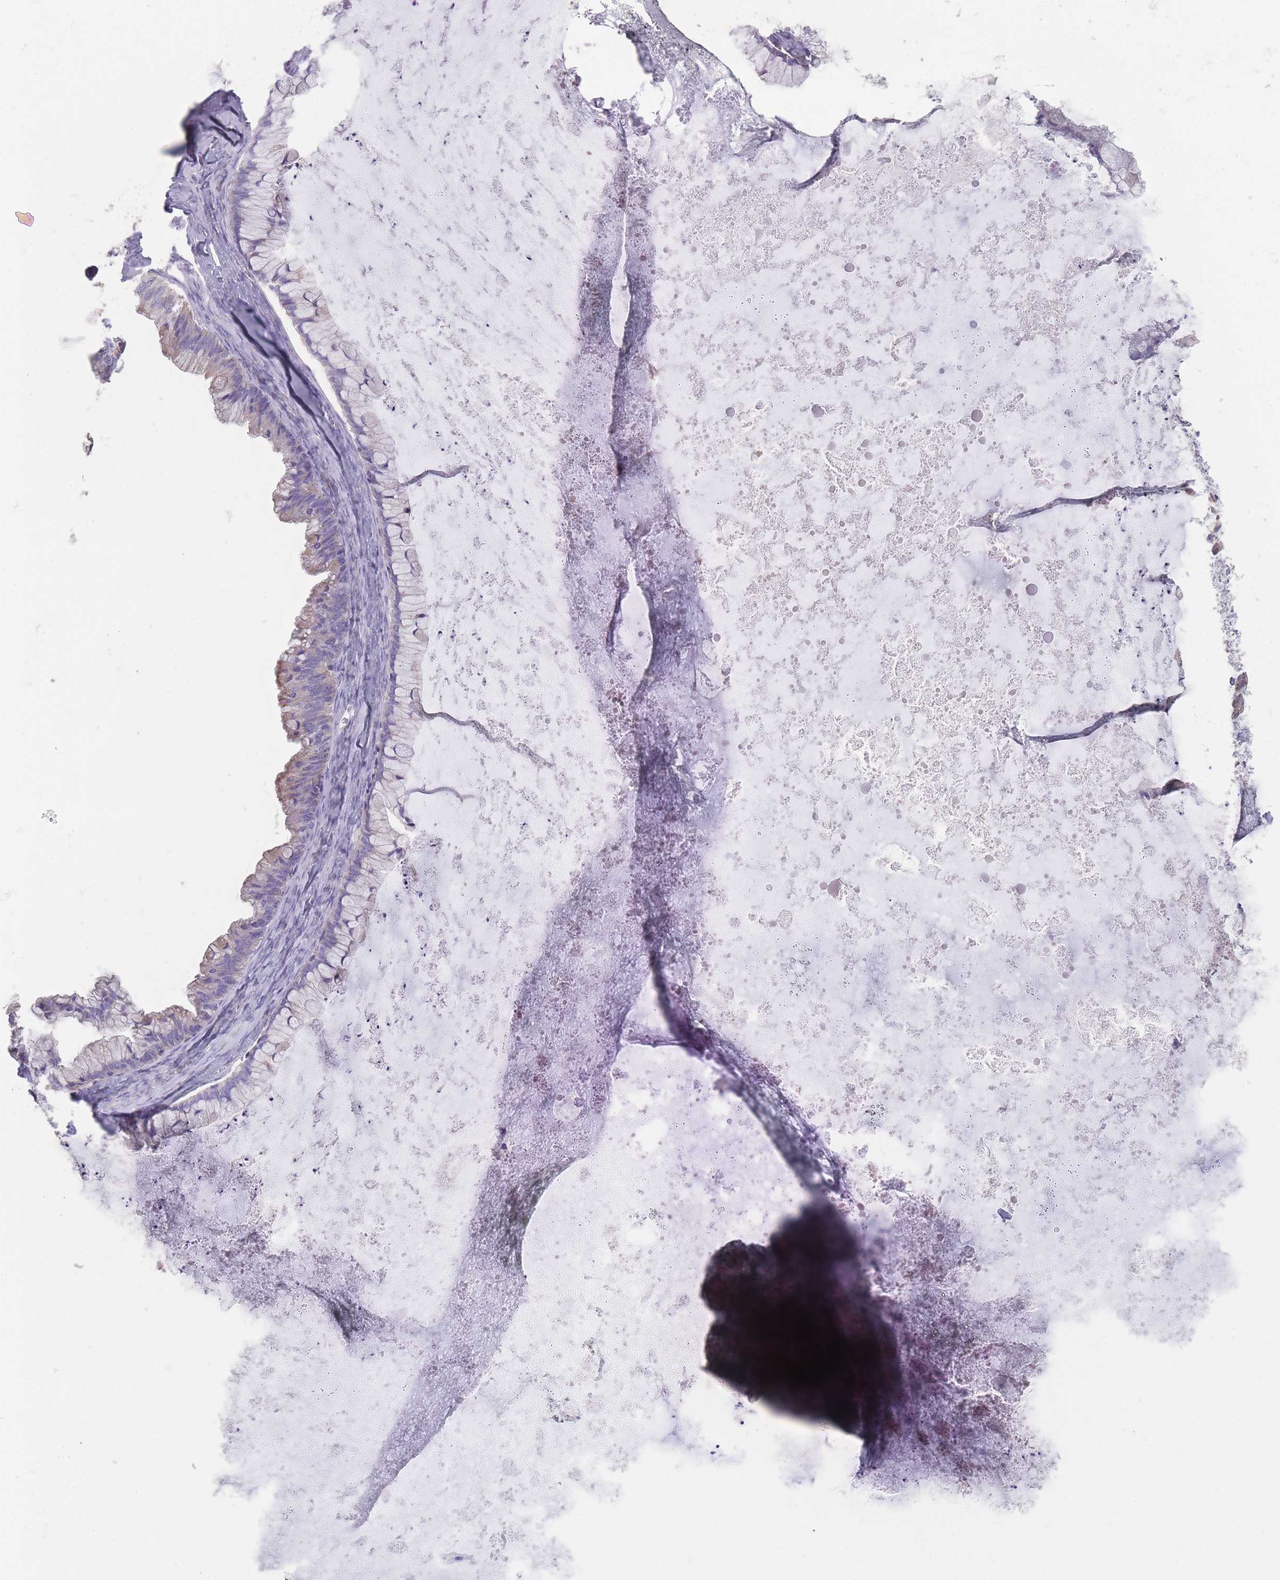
{"staining": {"intensity": "moderate", "quantity": "25%-75%", "location": "cytoplasmic/membranous"}, "tissue": "ovarian cancer", "cell_type": "Tumor cells", "image_type": "cancer", "snomed": [{"axis": "morphology", "description": "Cystadenocarcinoma, mucinous, NOS"}, {"axis": "topography", "description": "Ovary"}], "caption": "Approximately 25%-75% of tumor cells in ovarian cancer display moderate cytoplasmic/membranous protein positivity as visualized by brown immunohistochemical staining.", "gene": "ZBTB24", "patient": {"sex": "female", "age": 35}}